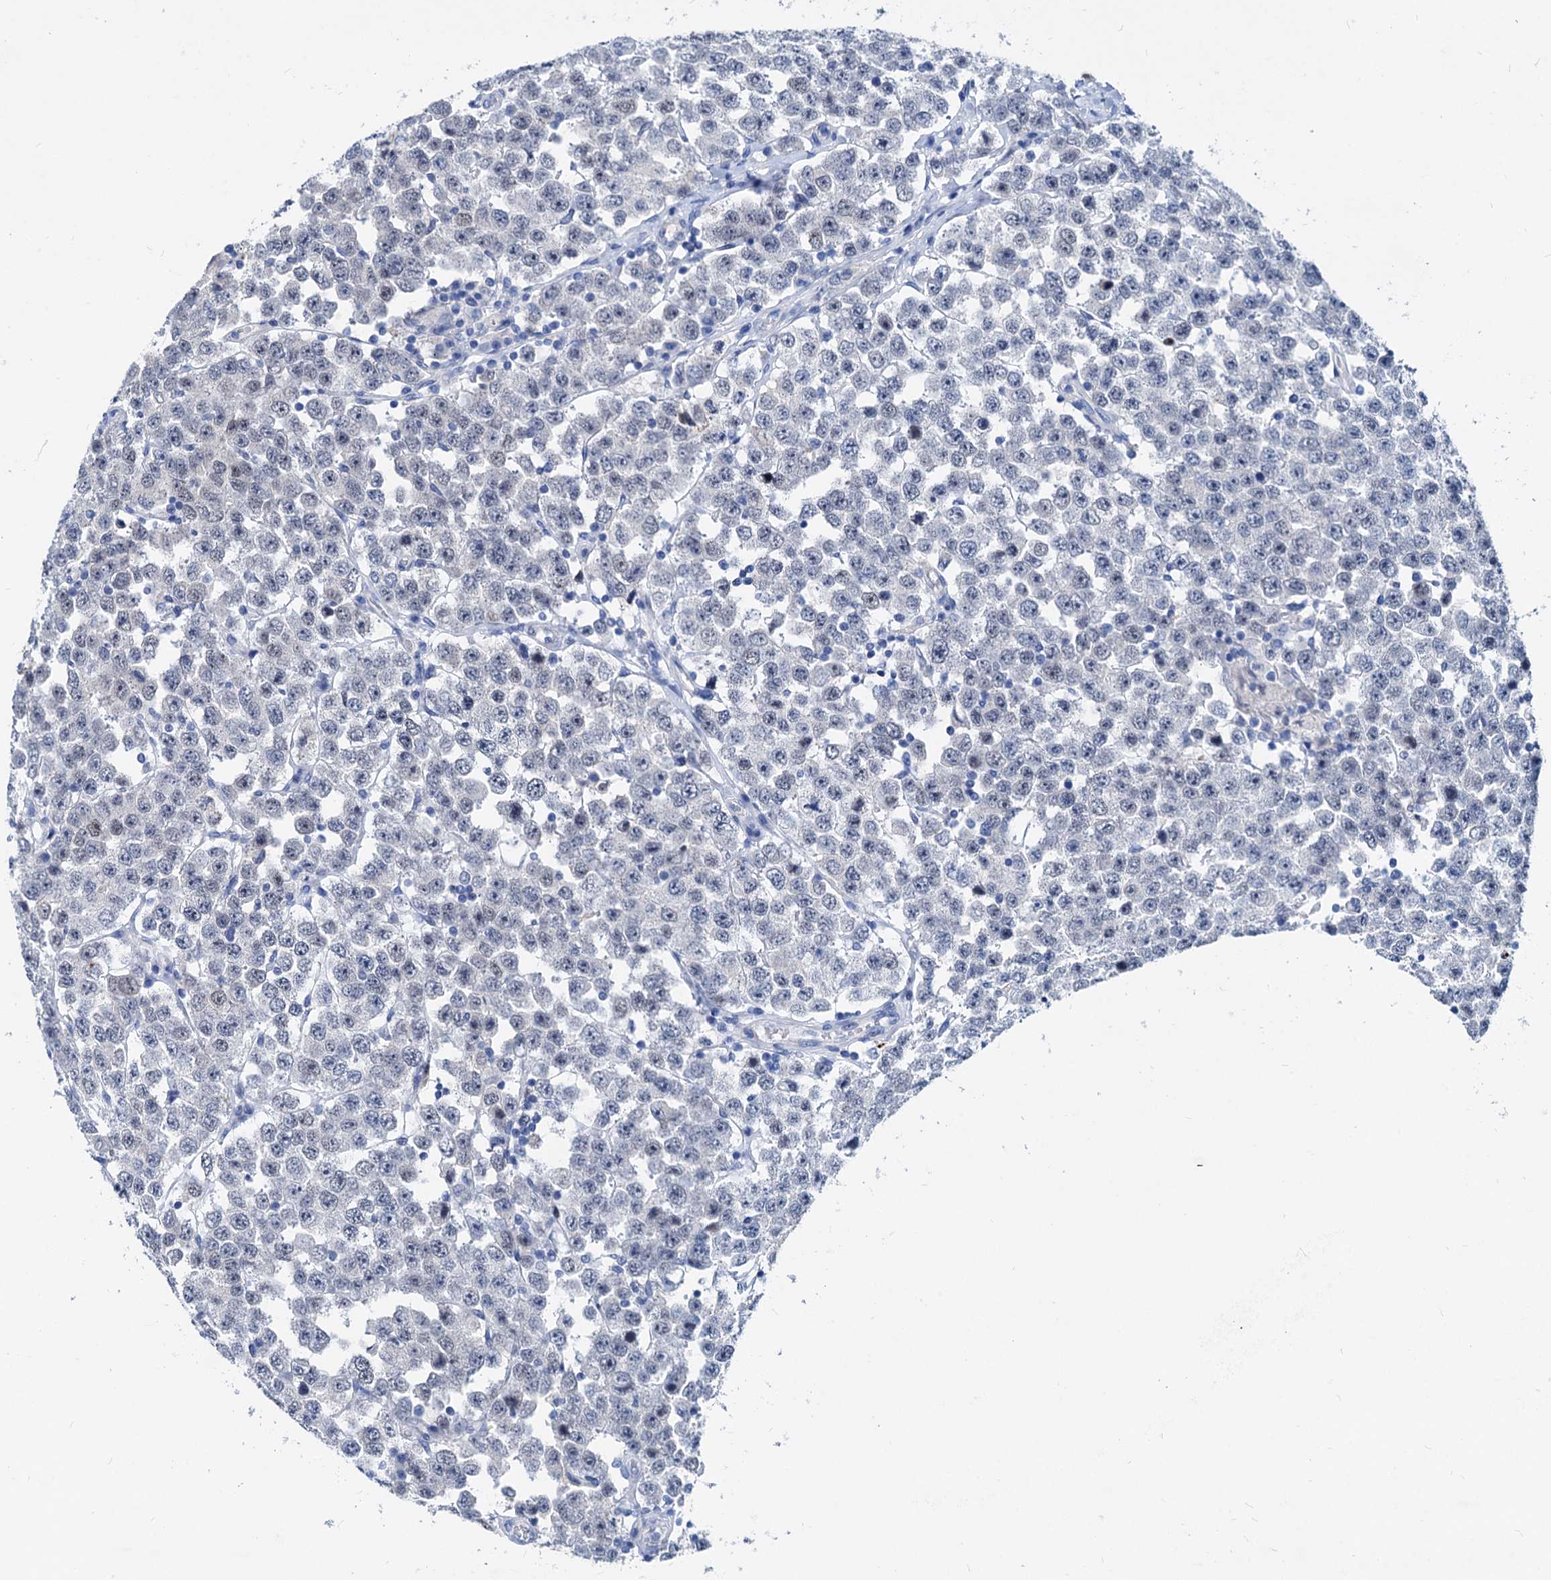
{"staining": {"intensity": "negative", "quantity": "none", "location": "none"}, "tissue": "testis cancer", "cell_type": "Tumor cells", "image_type": "cancer", "snomed": [{"axis": "morphology", "description": "Seminoma, NOS"}, {"axis": "topography", "description": "Testis"}], "caption": "Protein analysis of seminoma (testis) reveals no significant positivity in tumor cells.", "gene": "HSF2", "patient": {"sex": "male", "age": 28}}